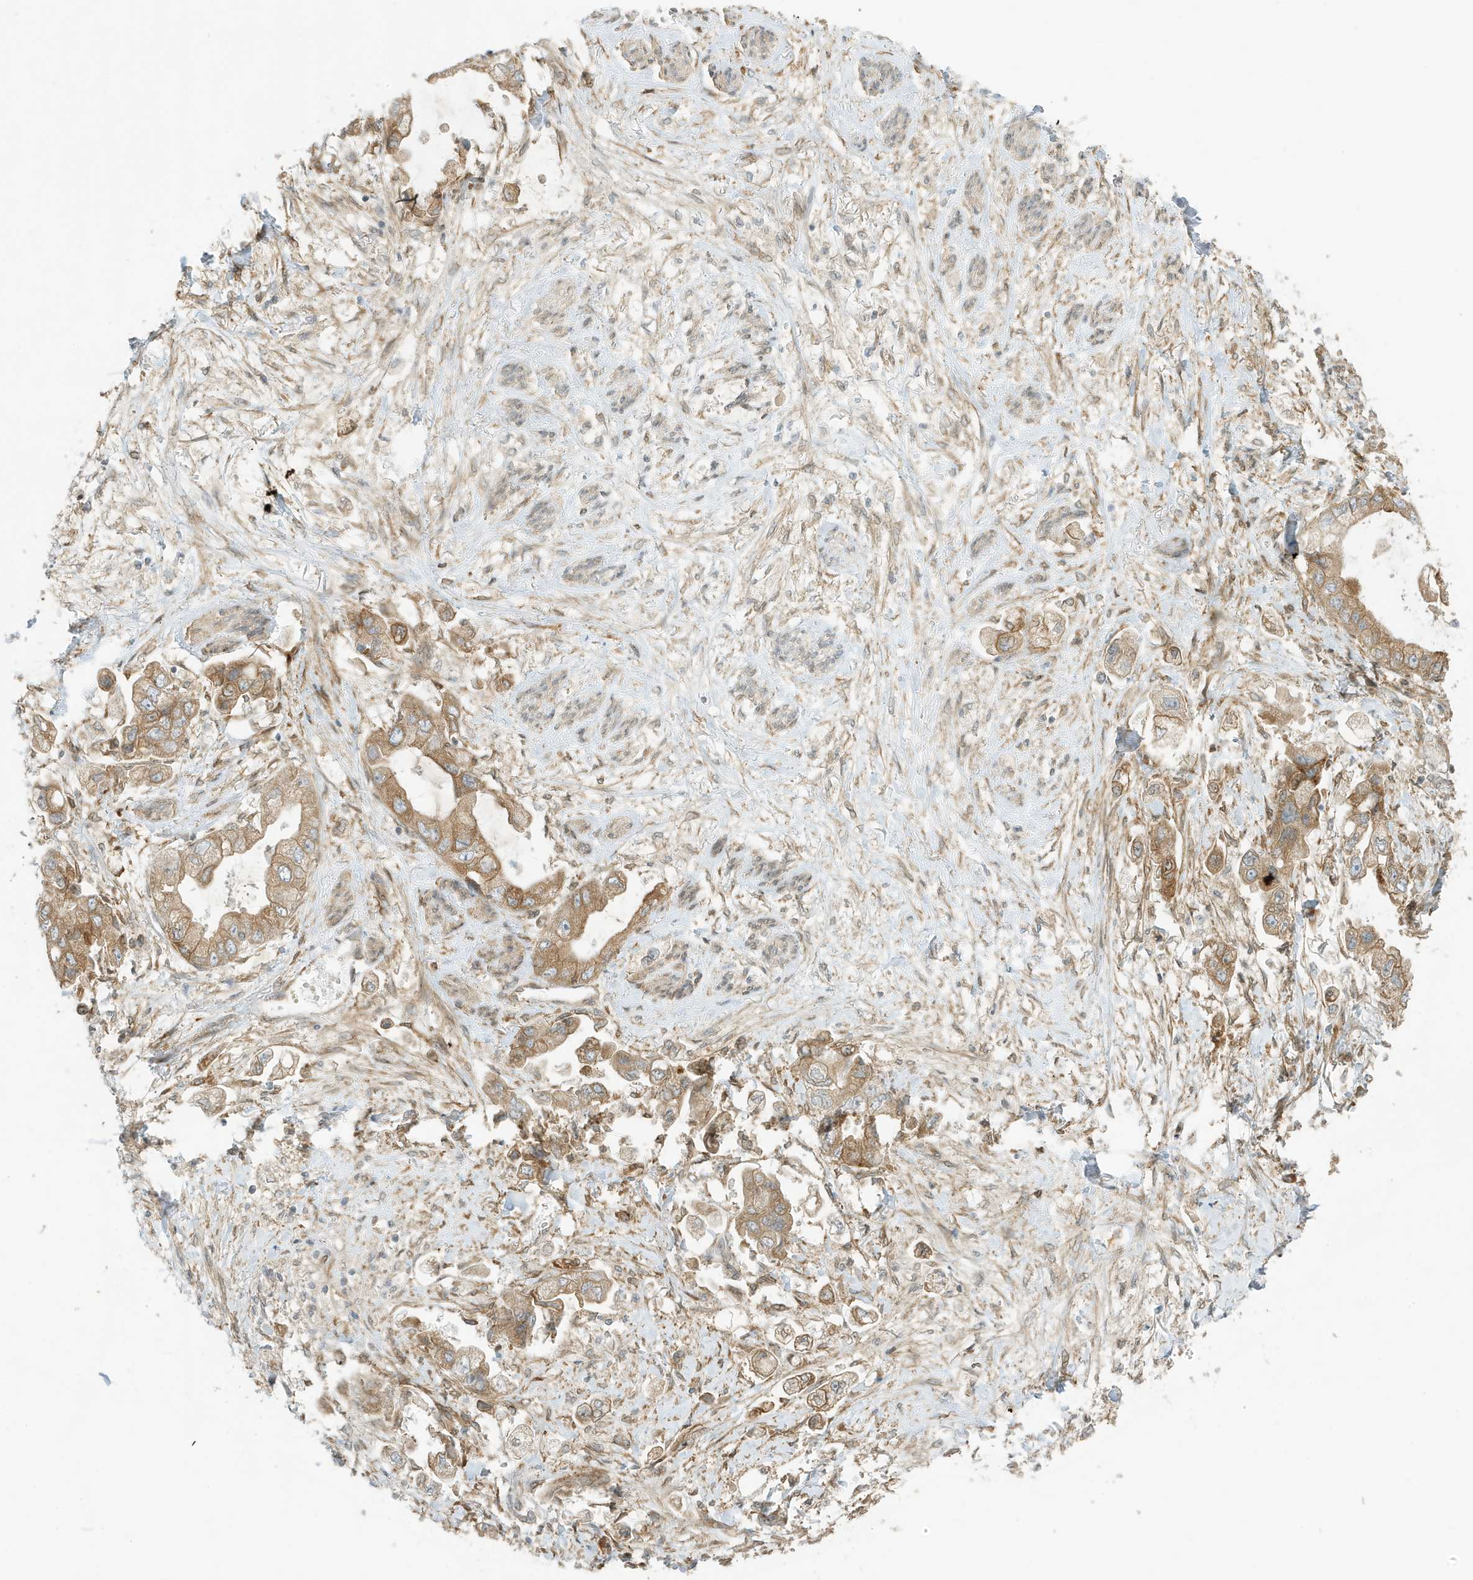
{"staining": {"intensity": "moderate", "quantity": ">75%", "location": "cytoplasmic/membranous"}, "tissue": "stomach cancer", "cell_type": "Tumor cells", "image_type": "cancer", "snomed": [{"axis": "morphology", "description": "Adenocarcinoma, NOS"}, {"axis": "topography", "description": "Stomach"}], "caption": "DAB (3,3'-diaminobenzidine) immunohistochemical staining of adenocarcinoma (stomach) reveals moderate cytoplasmic/membranous protein staining in about >75% of tumor cells. (brown staining indicates protein expression, while blue staining denotes nuclei).", "gene": "SCARF2", "patient": {"sex": "male", "age": 62}}